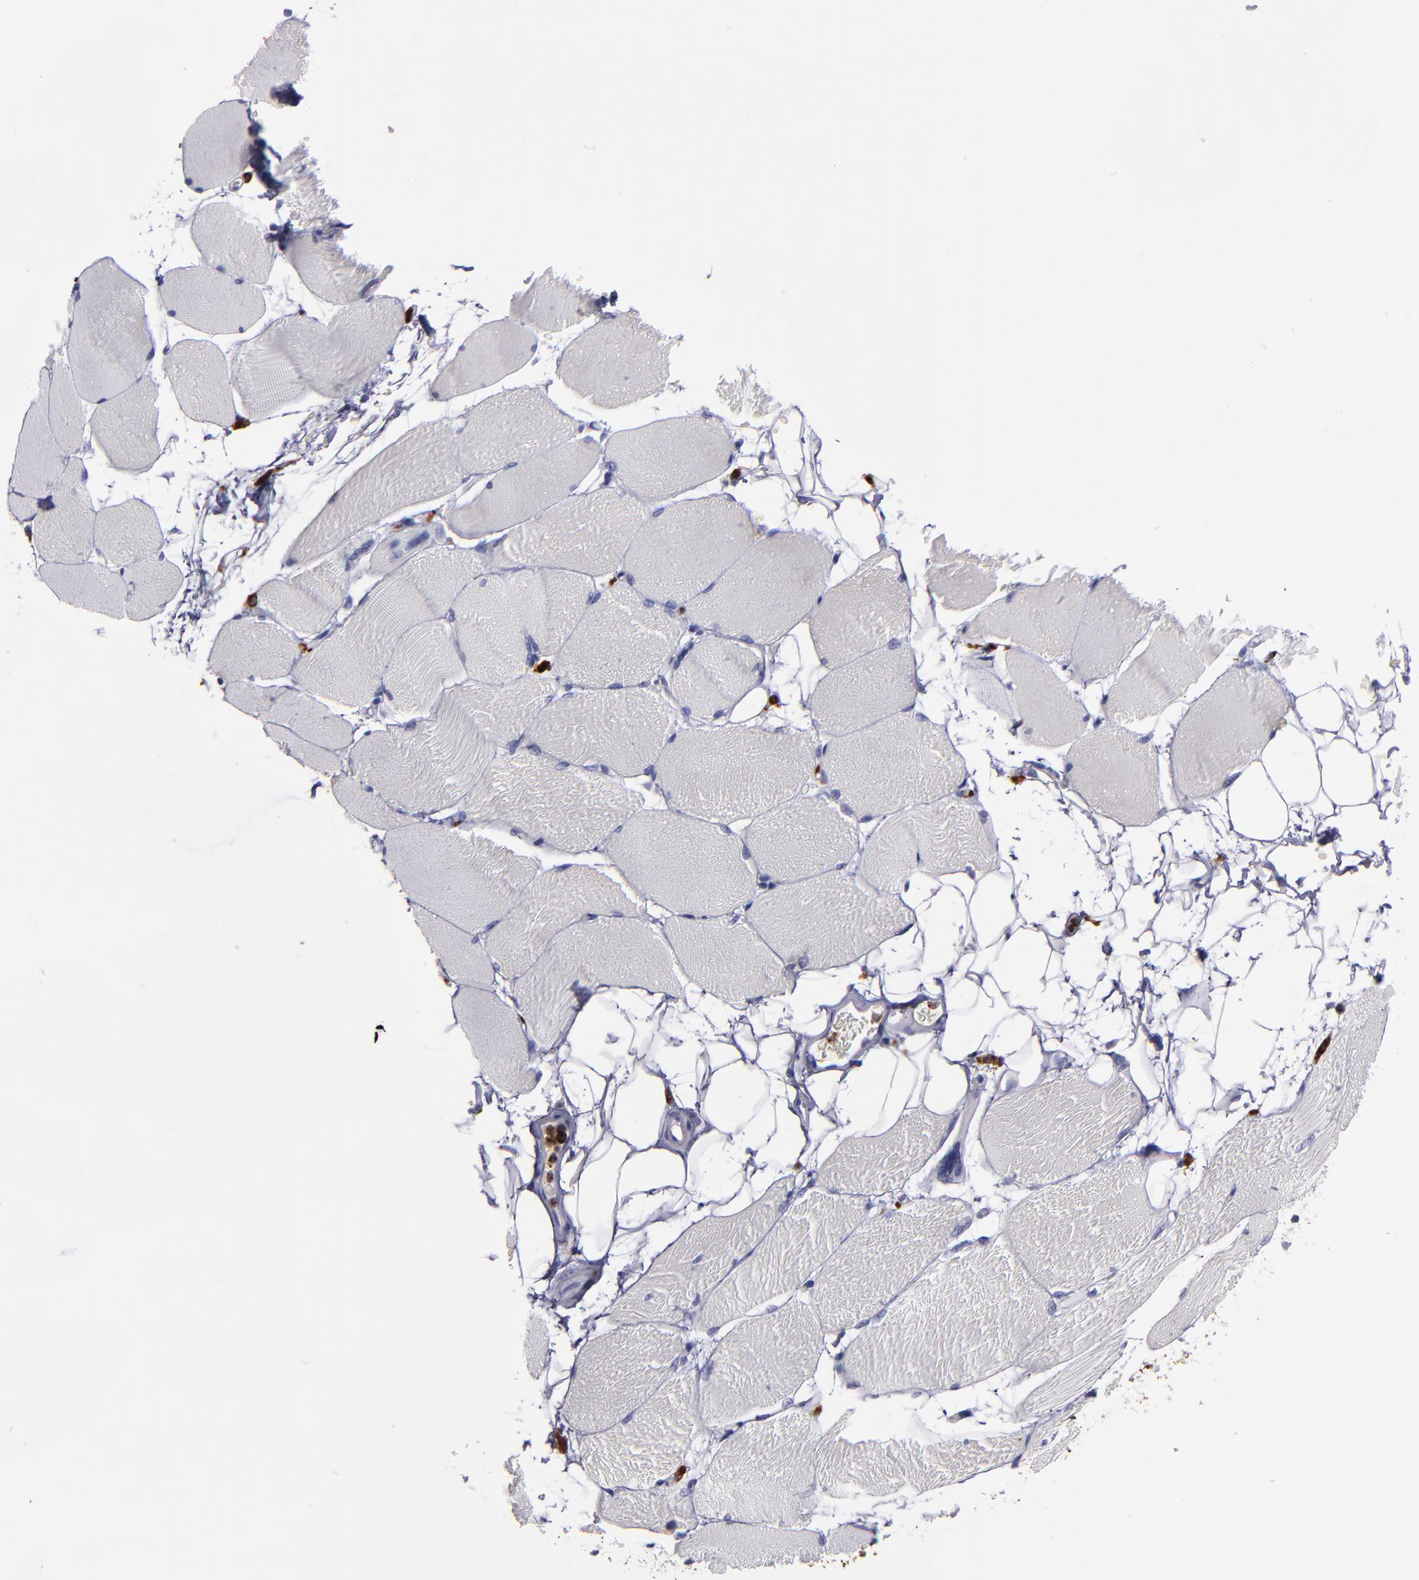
{"staining": {"intensity": "negative", "quantity": "none", "location": "none"}, "tissue": "skeletal muscle", "cell_type": "Myocytes", "image_type": "normal", "snomed": [{"axis": "morphology", "description": "Normal tissue, NOS"}, {"axis": "topography", "description": "Skeletal muscle"}, {"axis": "topography", "description": "Parathyroid gland"}], "caption": "The photomicrograph demonstrates no significant expression in myocytes of skeletal muscle.", "gene": "CTSS", "patient": {"sex": "female", "age": 37}}